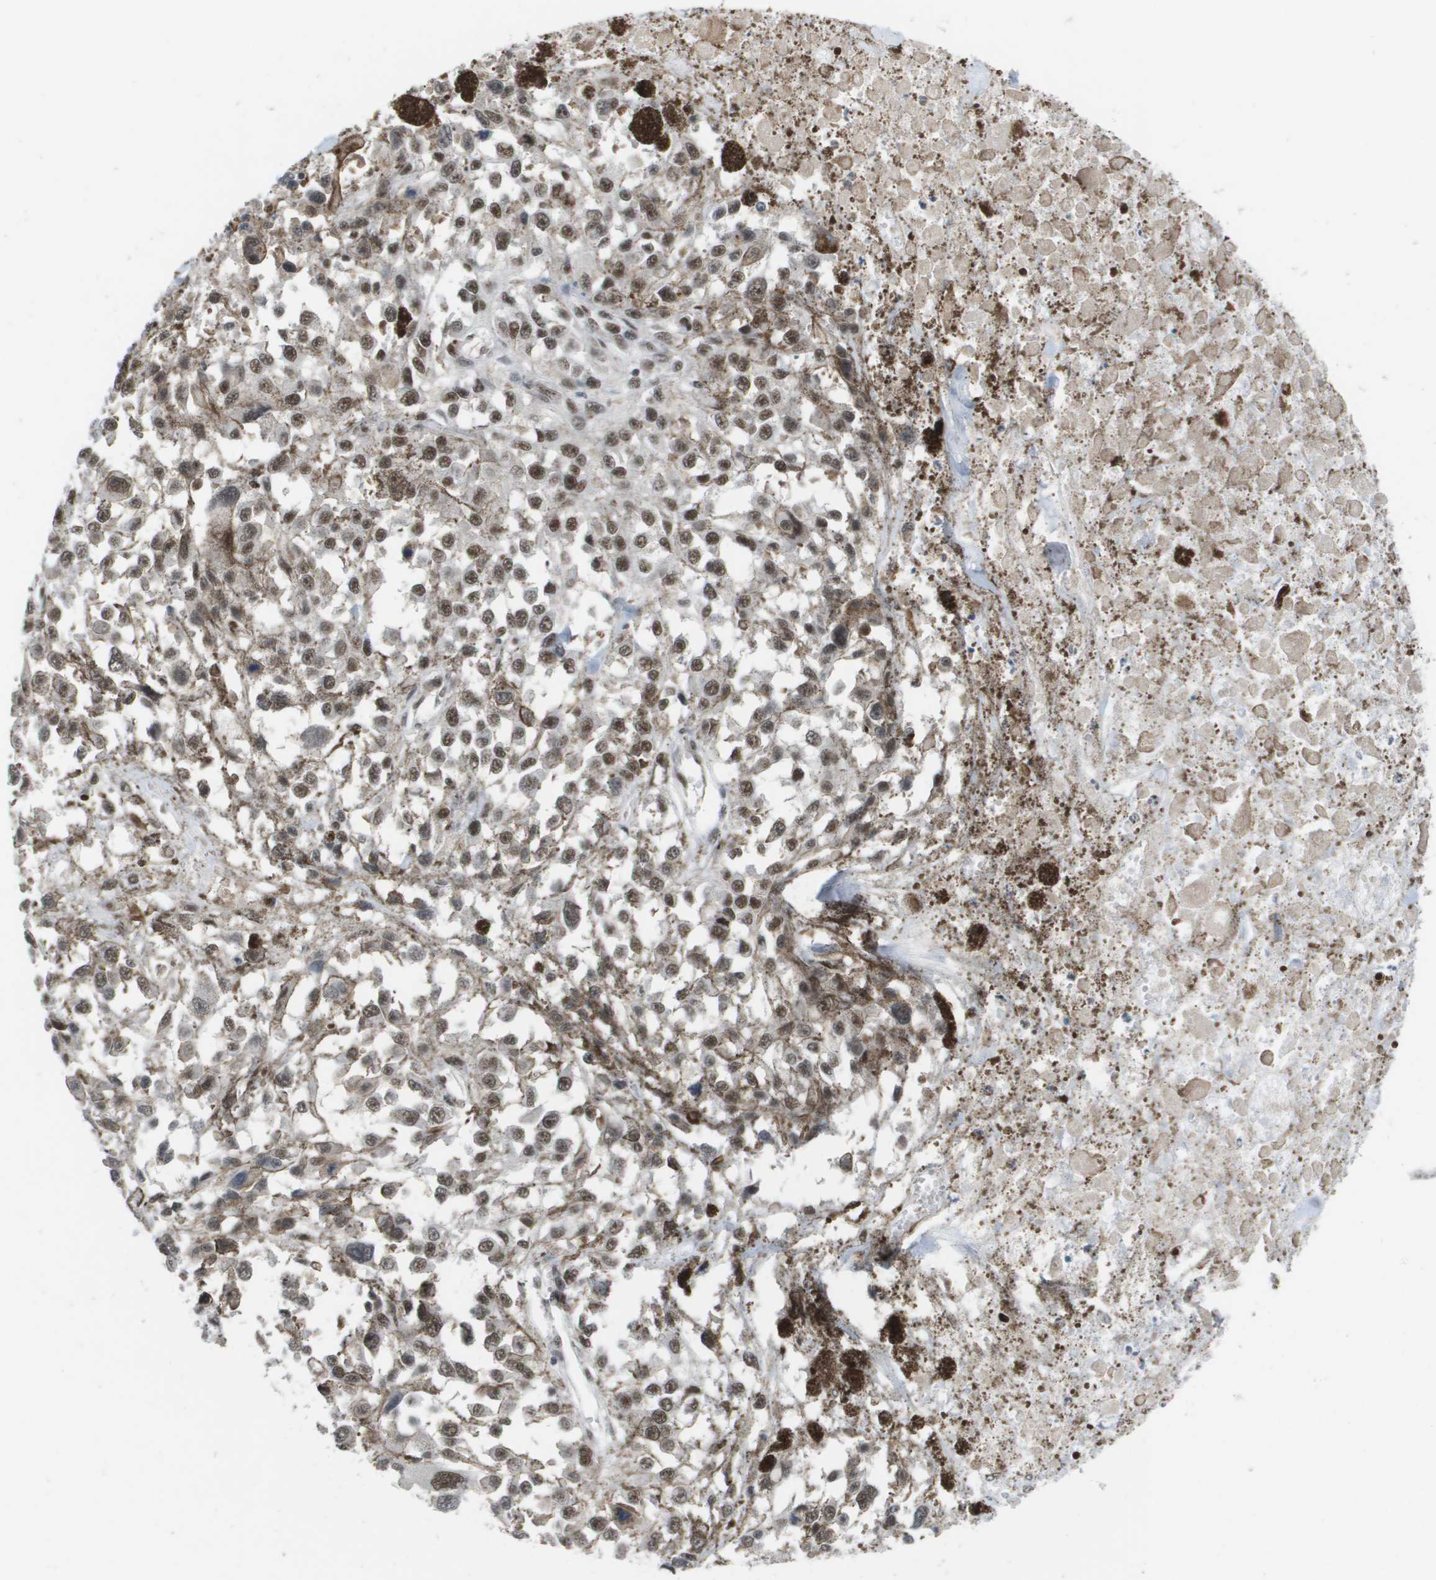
{"staining": {"intensity": "weak", "quantity": ">75%", "location": "nuclear"}, "tissue": "melanoma", "cell_type": "Tumor cells", "image_type": "cancer", "snomed": [{"axis": "morphology", "description": "Malignant melanoma, Metastatic site"}, {"axis": "topography", "description": "Lymph node"}], "caption": "Protein staining demonstrates weak nuclear positivity in approximately >75% of tumor cells in melanoma.", "gene": "ISY1", "patient": {"sex": "male", "age": 59}}